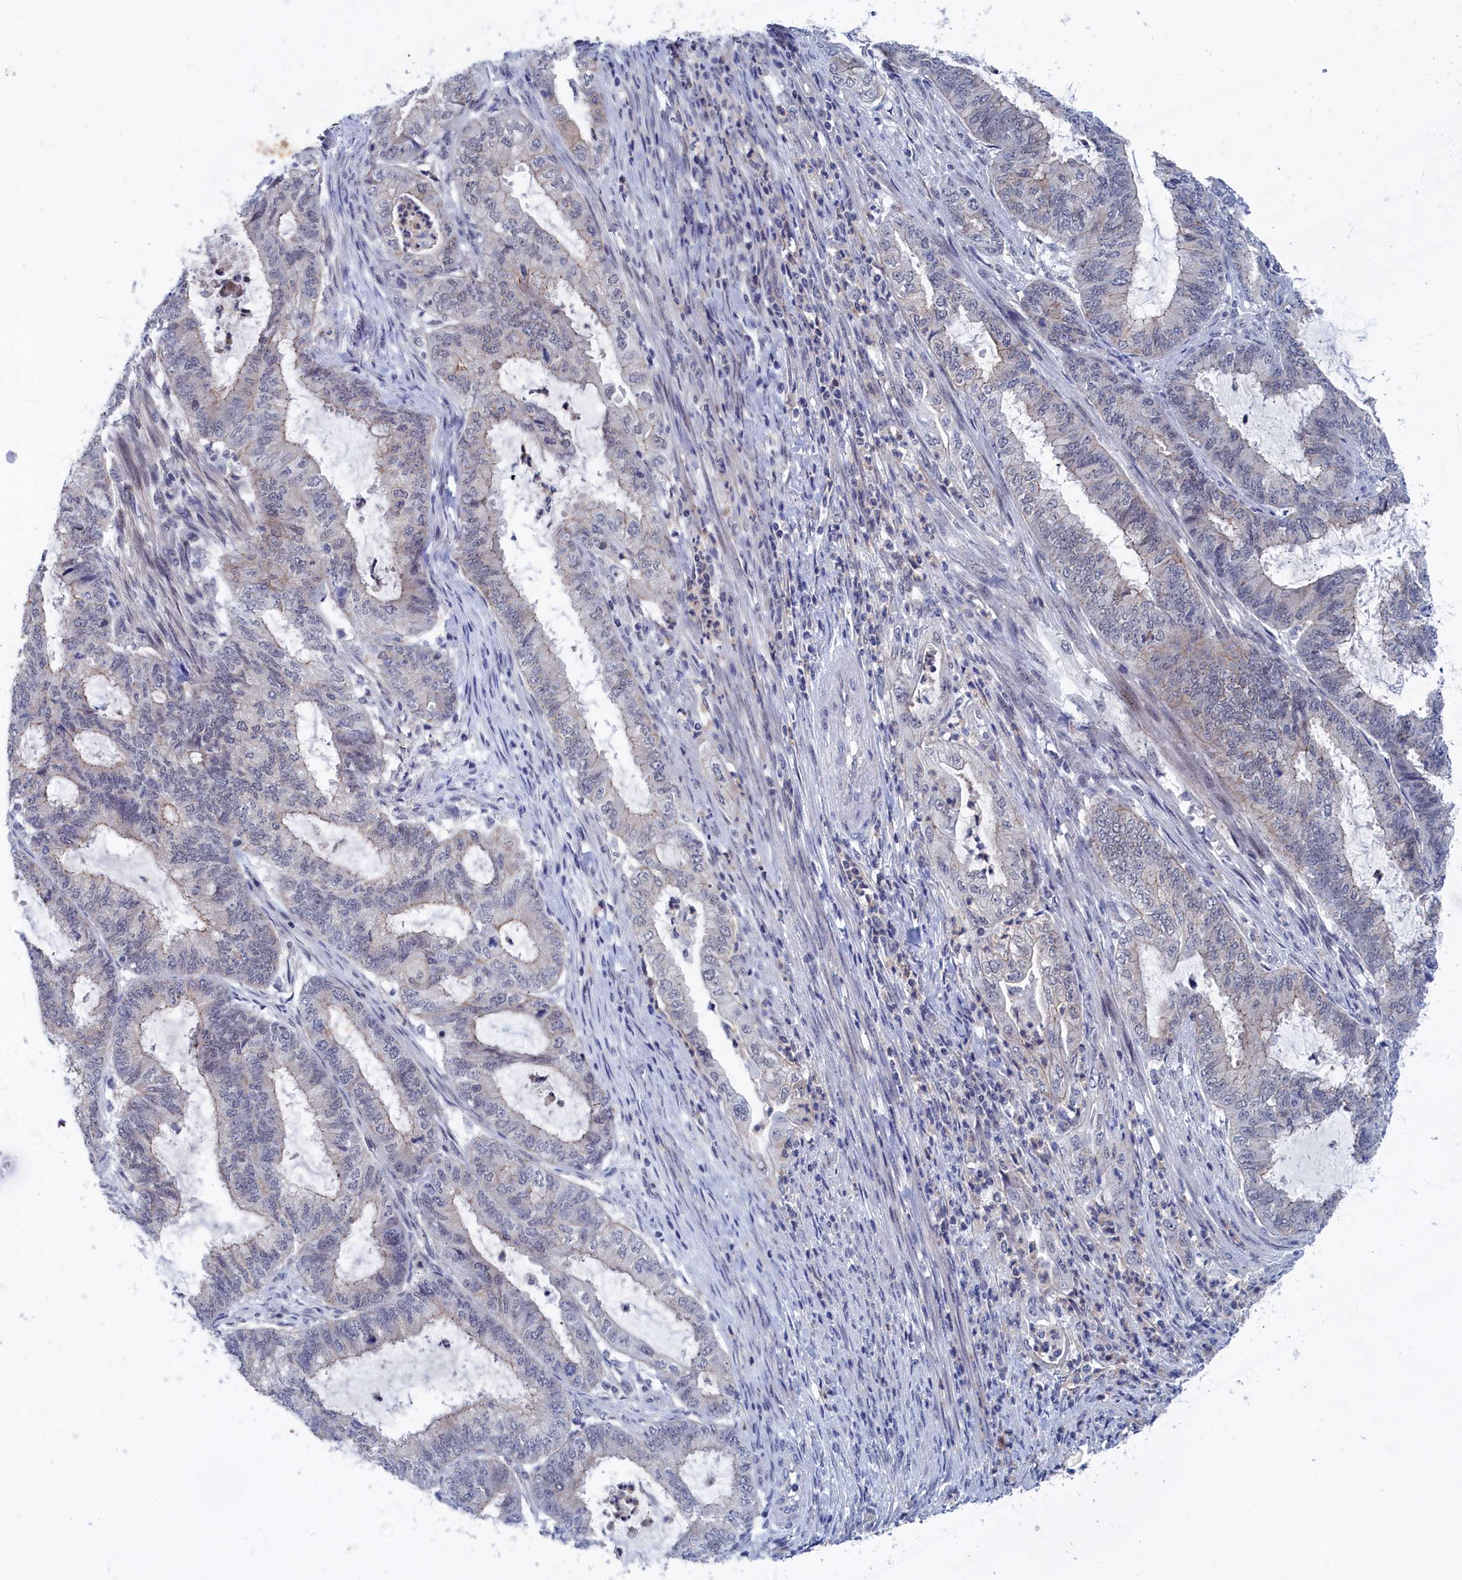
{"staining": {"intensity": "negative", "quantity": "none", "location": "none"}, "tissue": "endometrial cancer", "cell_type": "Tumor cells", "image_type": "cancer", "snomed": [{"axis": "morphology", "description": "Adenocarcinoma, NOS"}, {"axis": "topography", "description": "Endometrium"}], "caption": "This is a photomicrograph of immunohistochemistry (IHC) staining of endometrial cancer, which shows no expression in tumor cells. Brightfield microscopy of immunohistochemistry (IHC) stained with DAB (brown) and hematoxylin (blue), captured at high magnification.", "gene": "MARCHF3", "patient": {"sex": "female", "age": 51}}